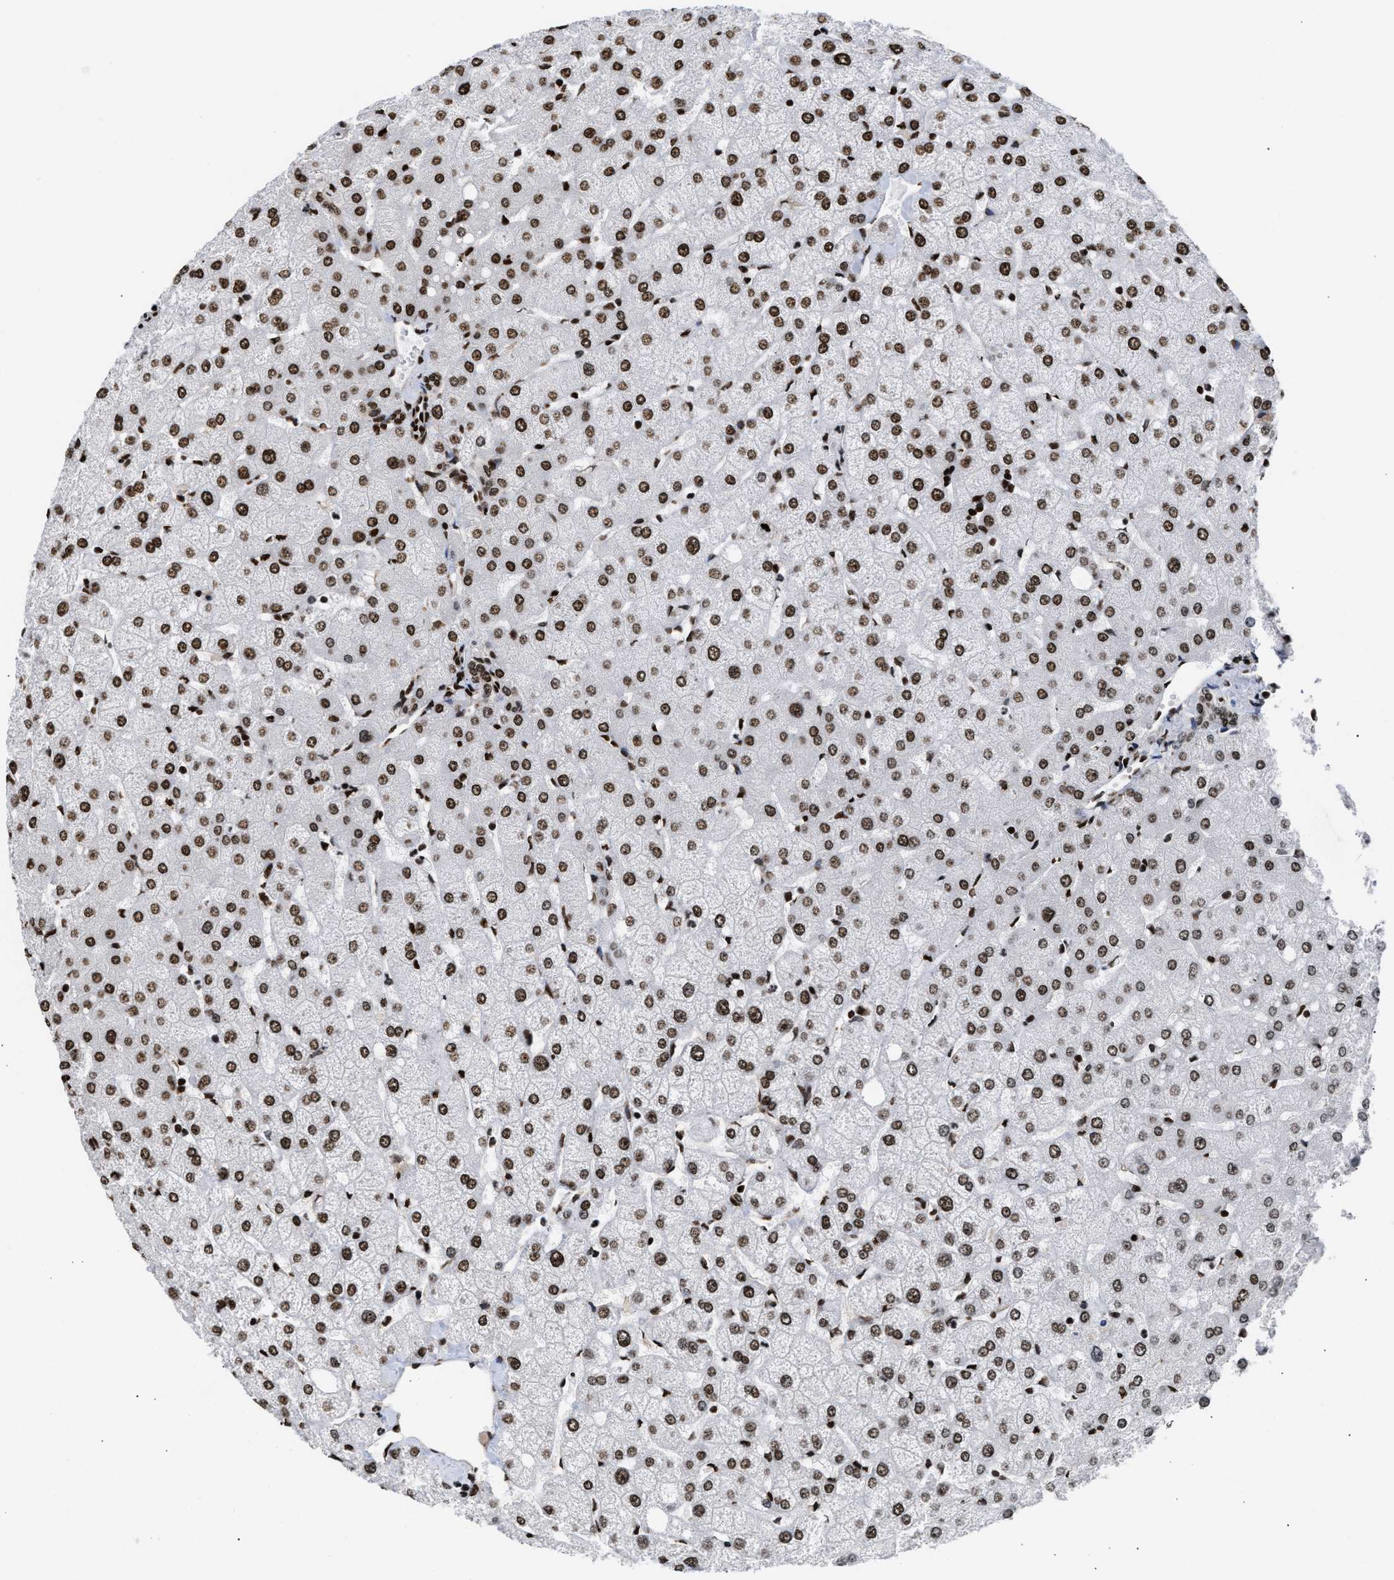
{"staining": {"intensity": "strong", "quantity": ">75%", "location": "nuclear"}, "tissue": "liver", "cell_type": "Cholangiocytes", "image_type": "normal", "snomed": [{"axis": "morphology", "description": "Normal tissue, NOS"}, {"axis": "topography", "description": "Liver"}], "caption": "Protein expression analysis of unremarkable liver shows strong nuclear expression in about >75% of cholangiocytes.", "gene": "PSIP1", "patient": {"sex": "female", "age": 54}}